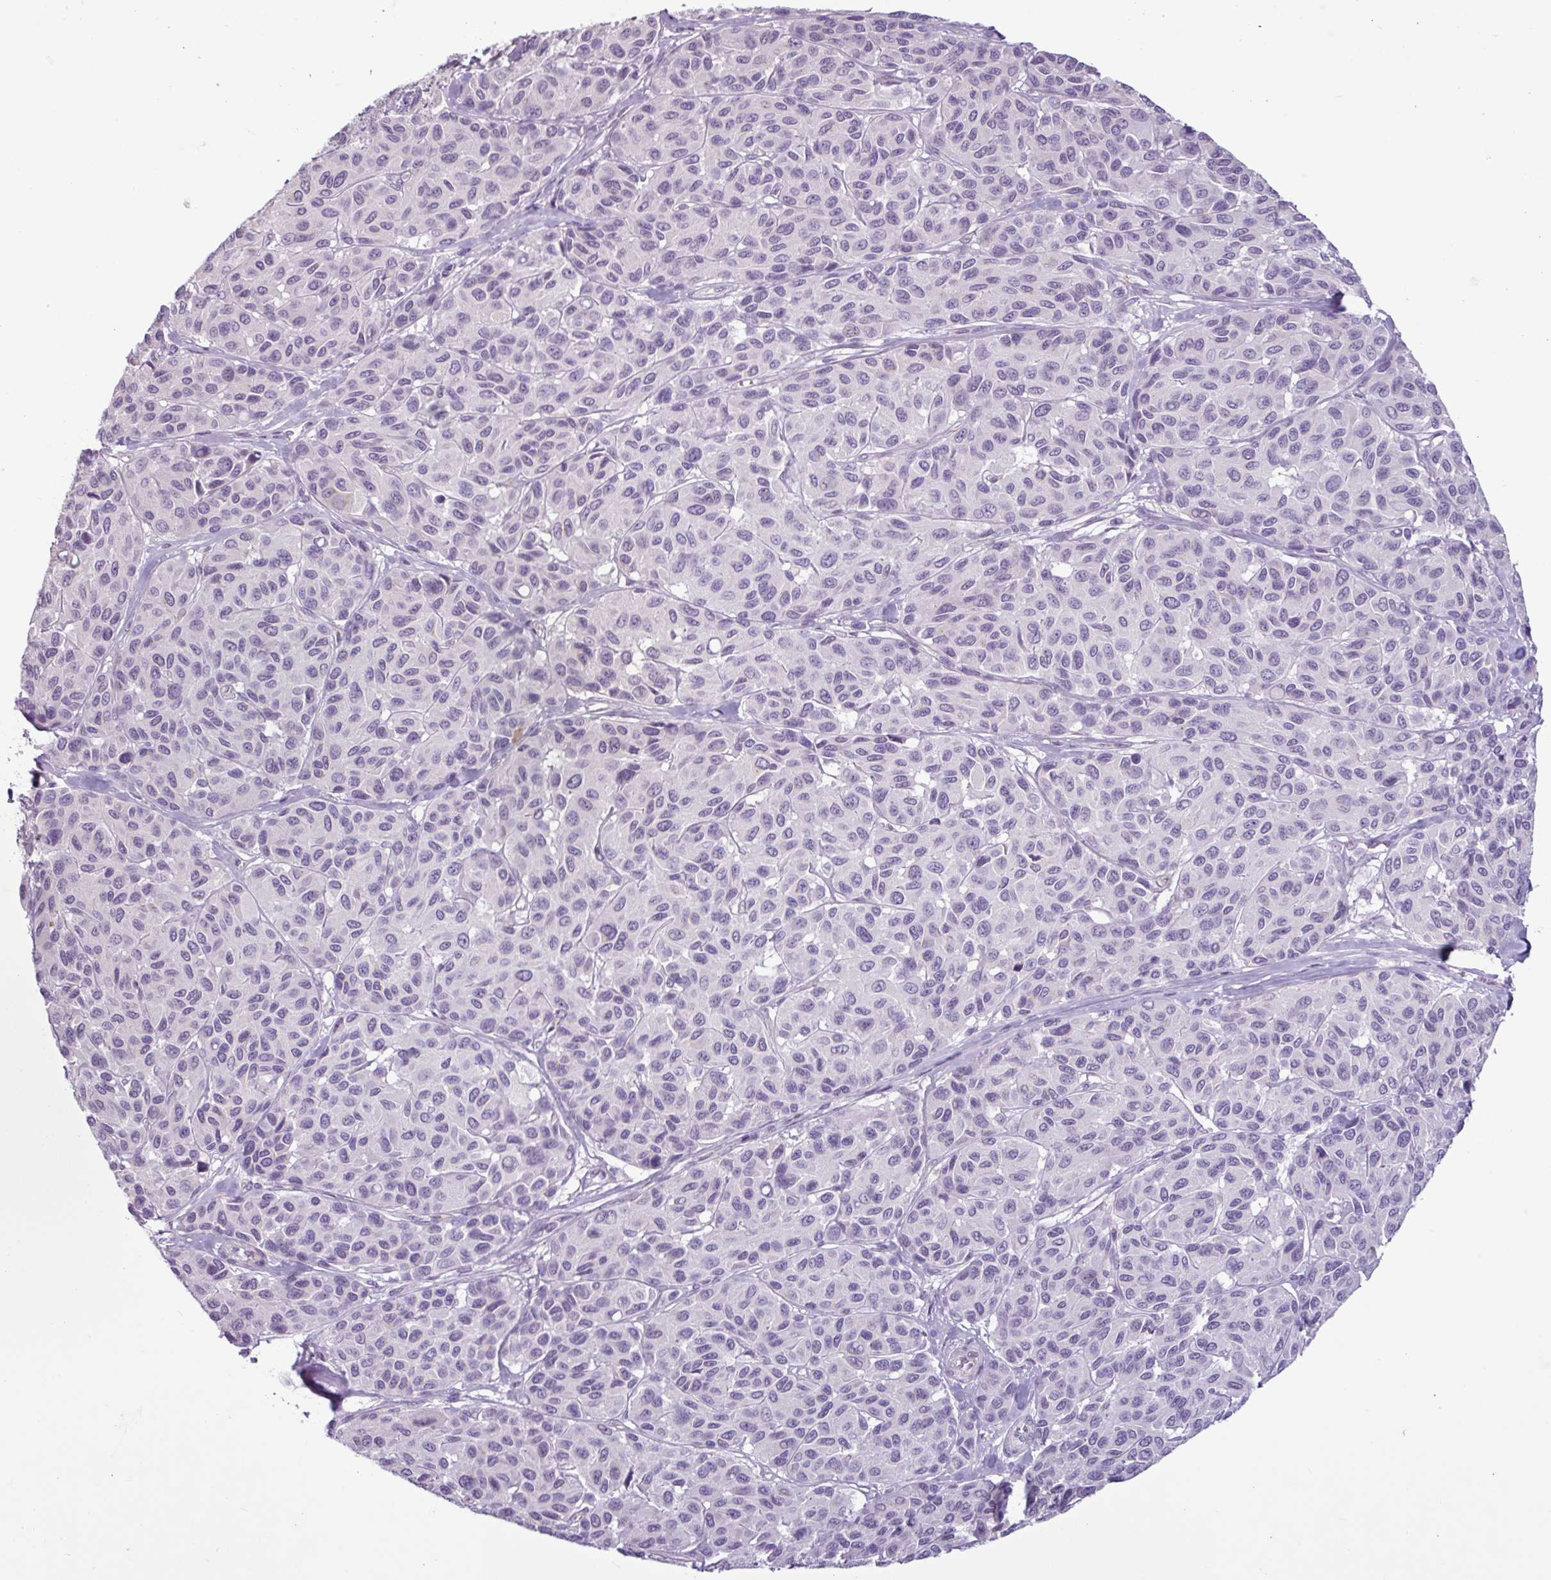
{"staining": {"intensity": "negative", "quantity": "none", "location": "none"}, "tissue": "melanoma", "cell_type": "Tumor cells", "image_type": "cancer", "snomed": [{"axis": "morphology", "description": "Malignant melanoma, NOS"}, {"axis": "topography", "description": "Skin"}], "caption": "Image shows no significant protein expression in tumor cells of malignant melanoma. (DAB (3,3'-diaminobenzidine) immunohistochemistry (IHC), high magnification).", "gene": "C9orf24", "patient": {"sex": "female", "age": 66}}